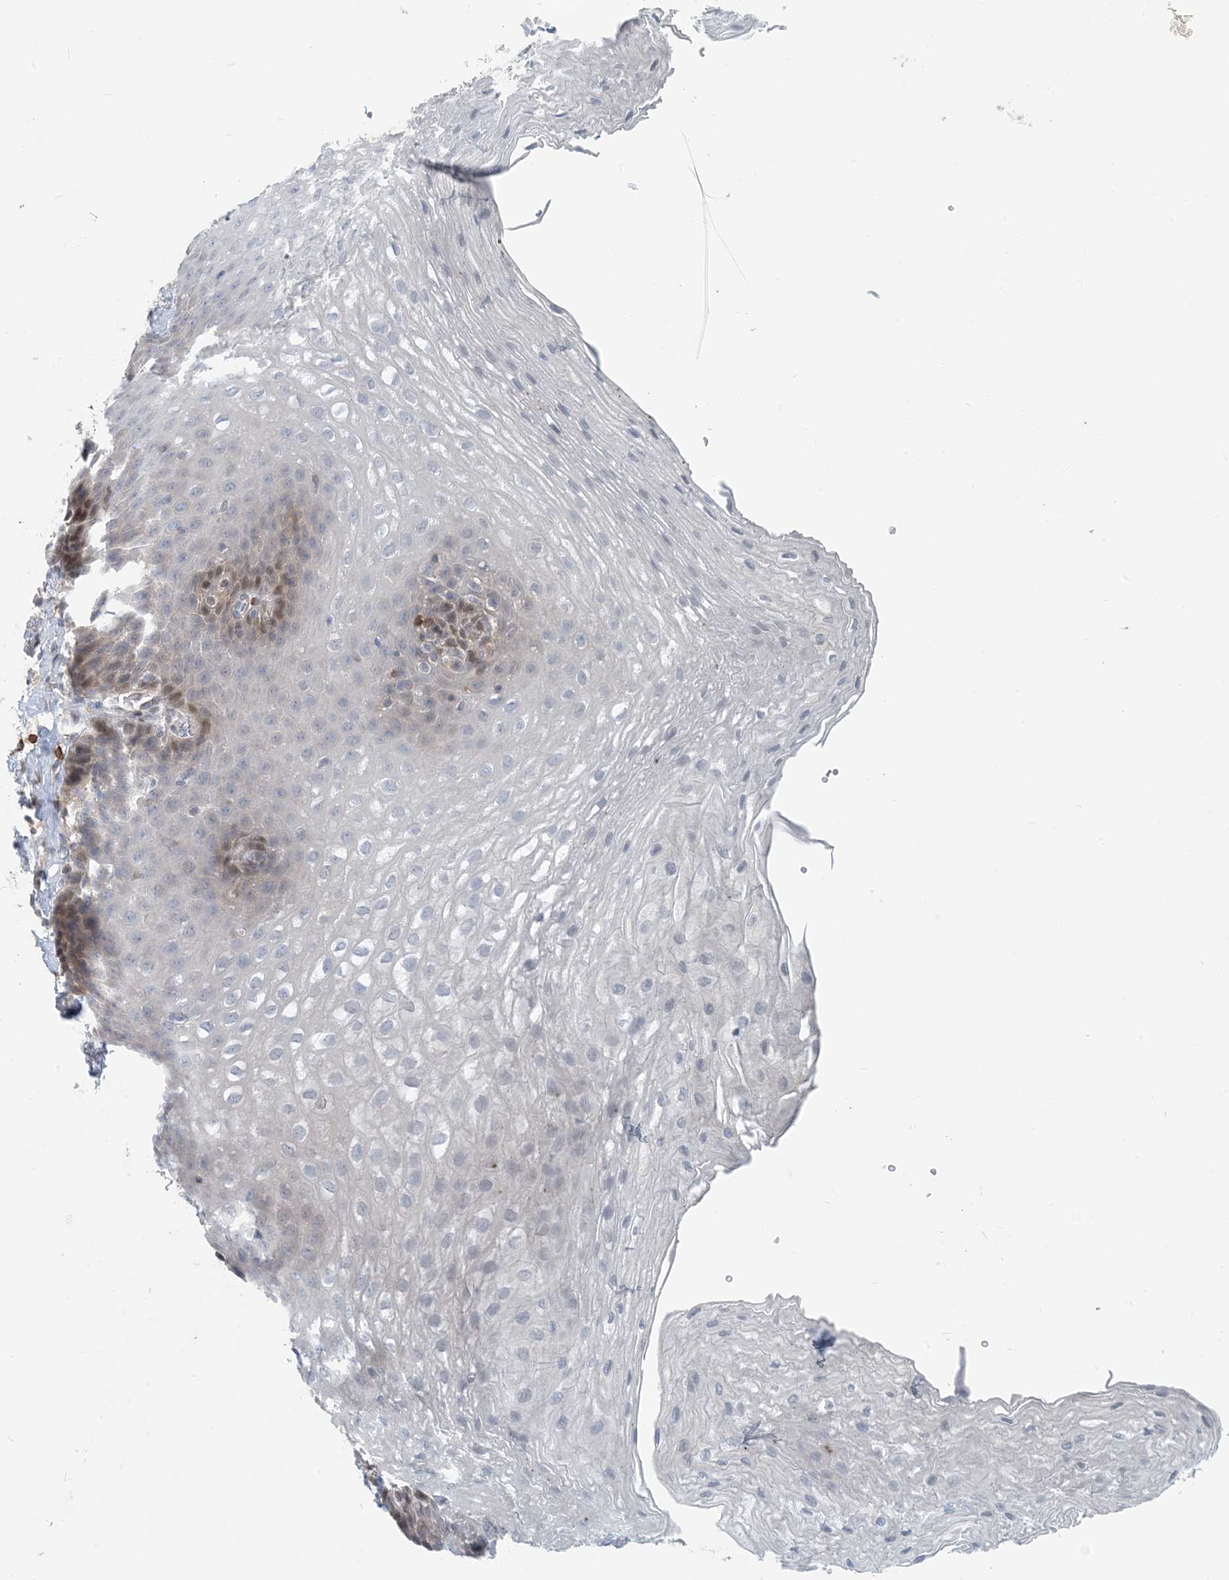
{"staining": {"intensity": "moderate", "quantity": "<25%", "location": "nuclear"}, "tissue": "esophagus", "cell_type": "Squamous epithelial cells", "image_type": "normal", "snomed": [{"axis": "morphology", "description": "Normal tissue, NOS"}, {"axis": "topography", "description": "Esophagus"}], "caption": "A low amount of moderate nuclear positivity is present in approximately <25% of squamous epithelial cells in benign esophagus.", "gene": "ZC3H12A", "patient": {"sex": "female", "age": 66}}